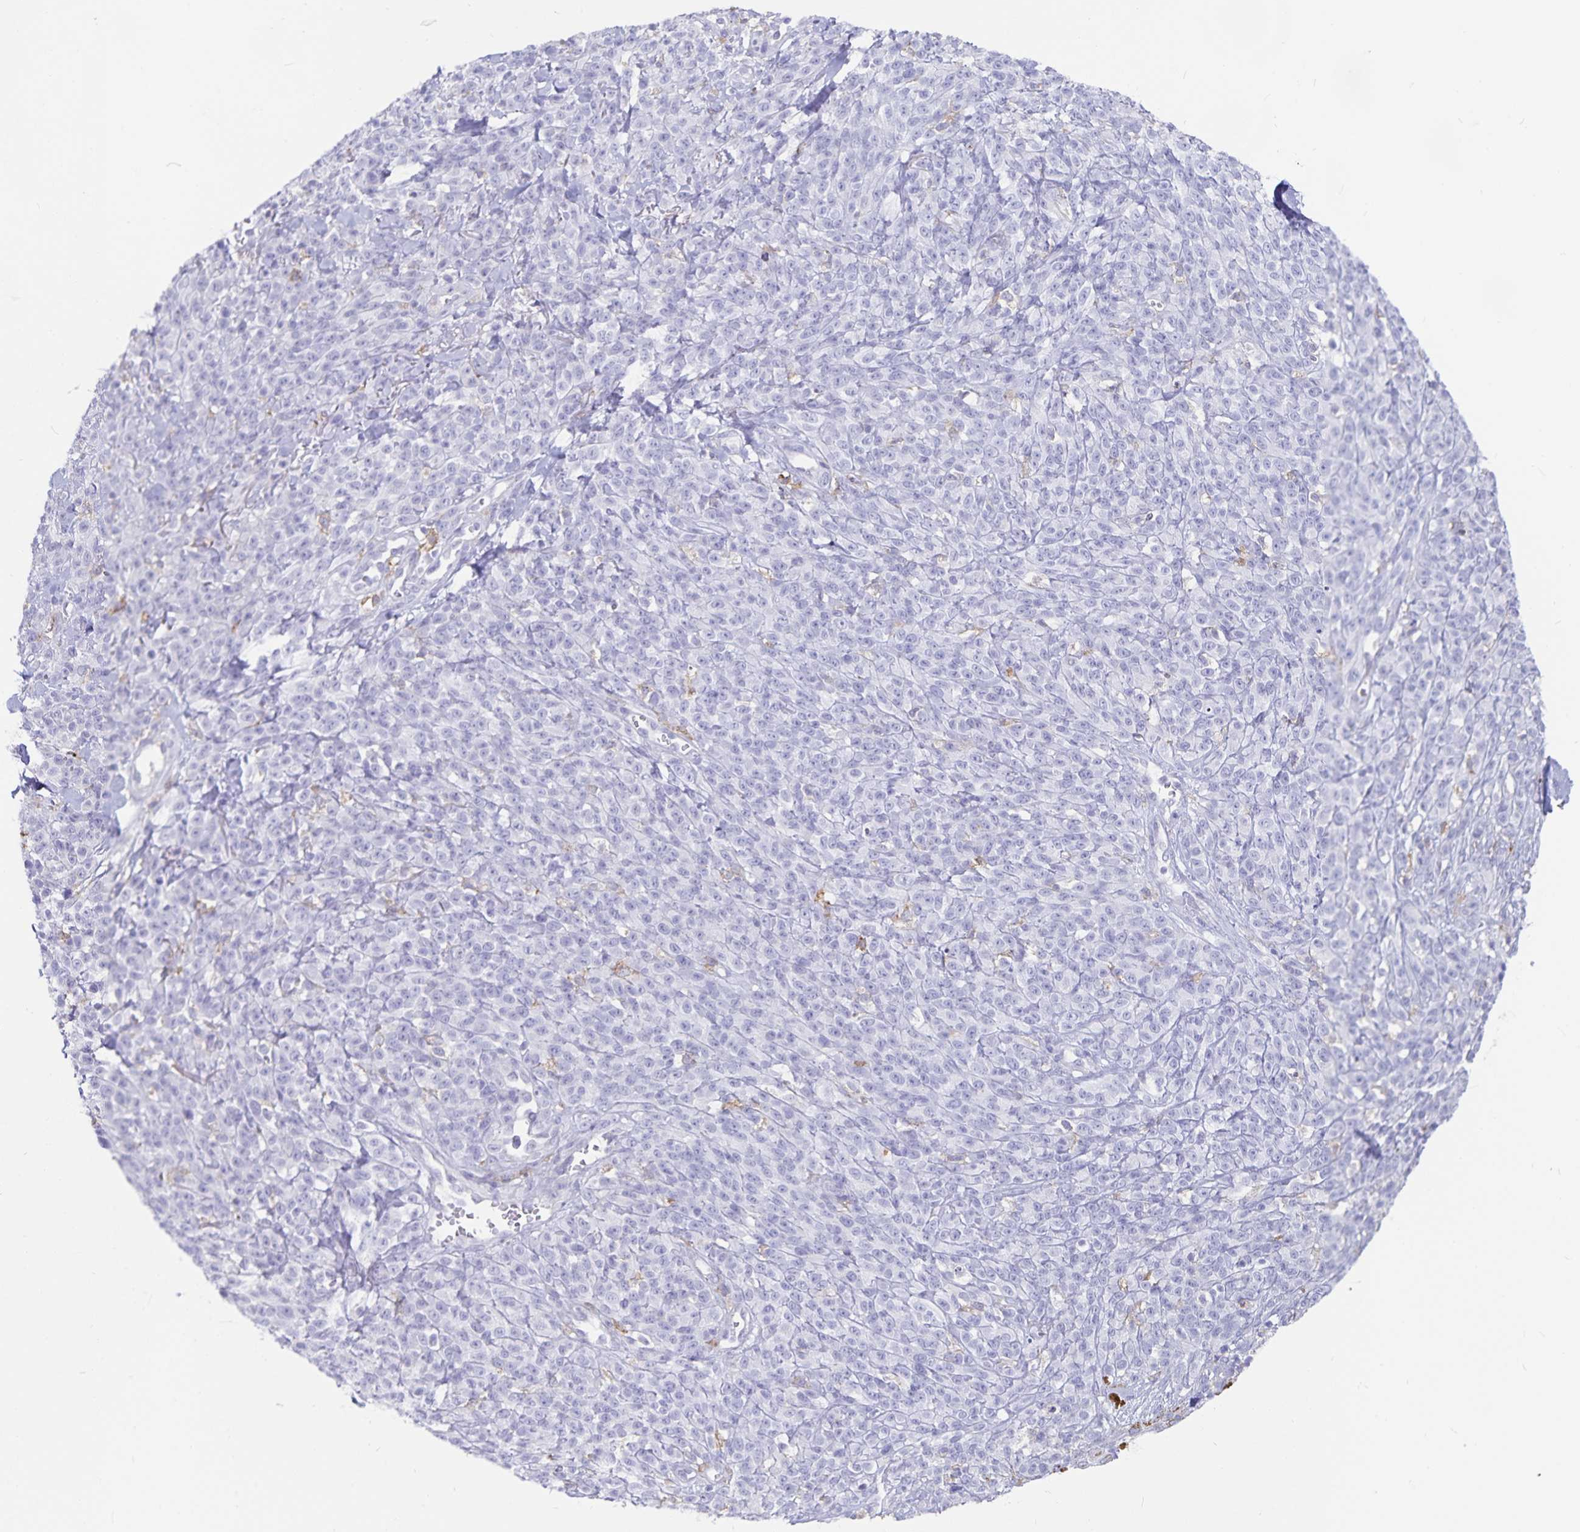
{"staining": {"intensity": "negative", "quantity": "none", "location": "none"}, "tissue": "melanoma", "cell_type": "Tumor cells", "image_type": "cancer", "snomed": [{"axis": "morphology", "description": "Malignant melanoma, NOS"}, {"axis": "topography", "description": "Skin"}, {"axis": "topography", "description": "Skin of trunk"}], "caption": "Immunohistochemistry histopathology image of malignant melanoma stained for a protein (brown), which displays no positivity in tumor cells. (IHC, brightfield microscopy, high magnification).", "gene": "PLAC1", "patient": {"sex": "male", "age": 74}}